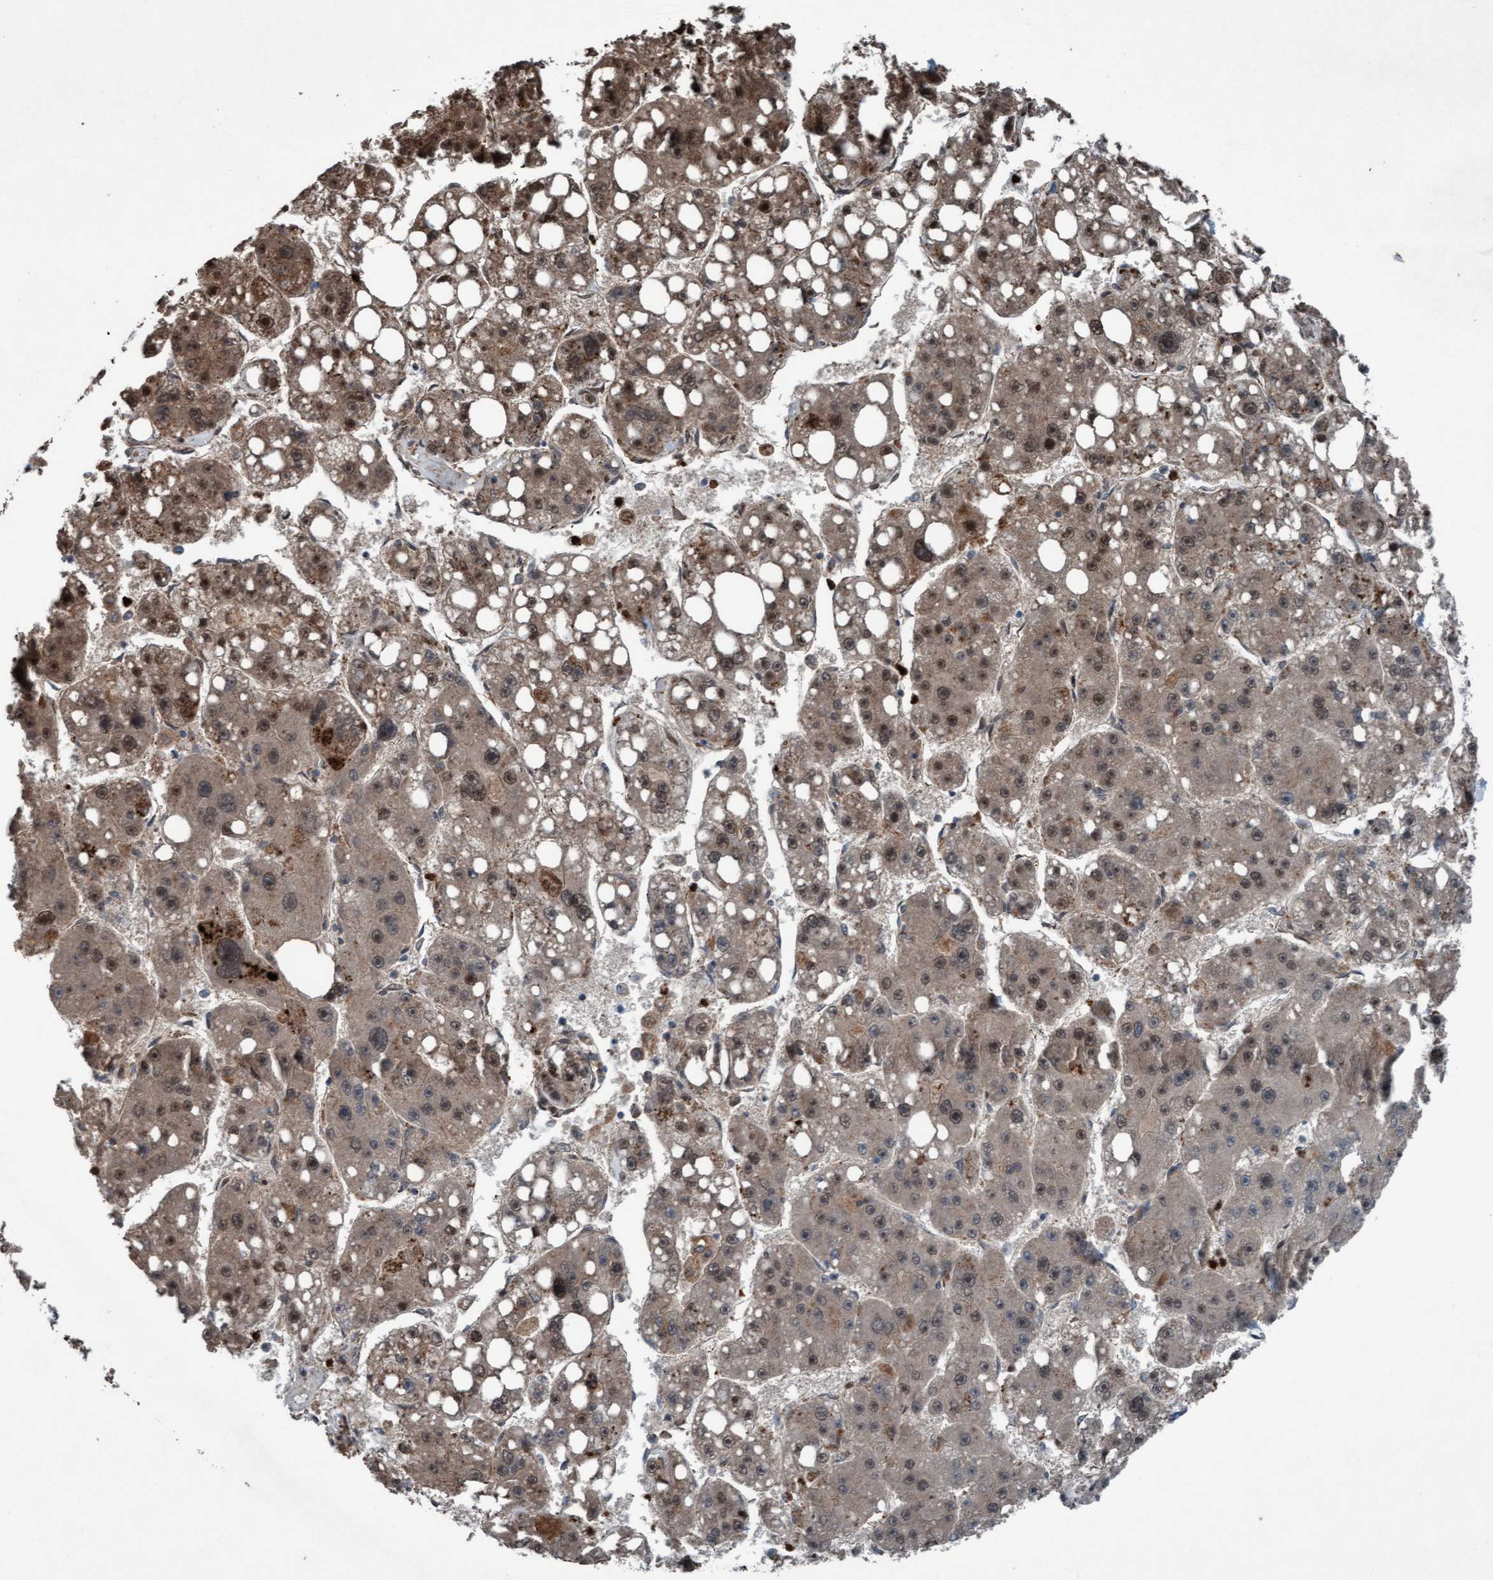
{"staining": {"intensity": "moderate", "quantity": "25%-75%", "location": "cytoplasmic/membranous,nuclear"}, "tissue": "liver cancer", "cell_type": "Tumor cells", "image_type": "cancer", "snomed": [{"axis": "morphology", "description": "Carcinoma, Hepatocellular, NOS"}, {"axis": "topography", "description": "Liver"}], "caption": "Moderate cytoplasmic/membranous and nuclear positivity is appreciated in approximately 25%-75% of tumor cells in liver hepatocellular carcinoma.", "gene": "PLXNB2", "patient": {"sex": "female", "age": 61}}